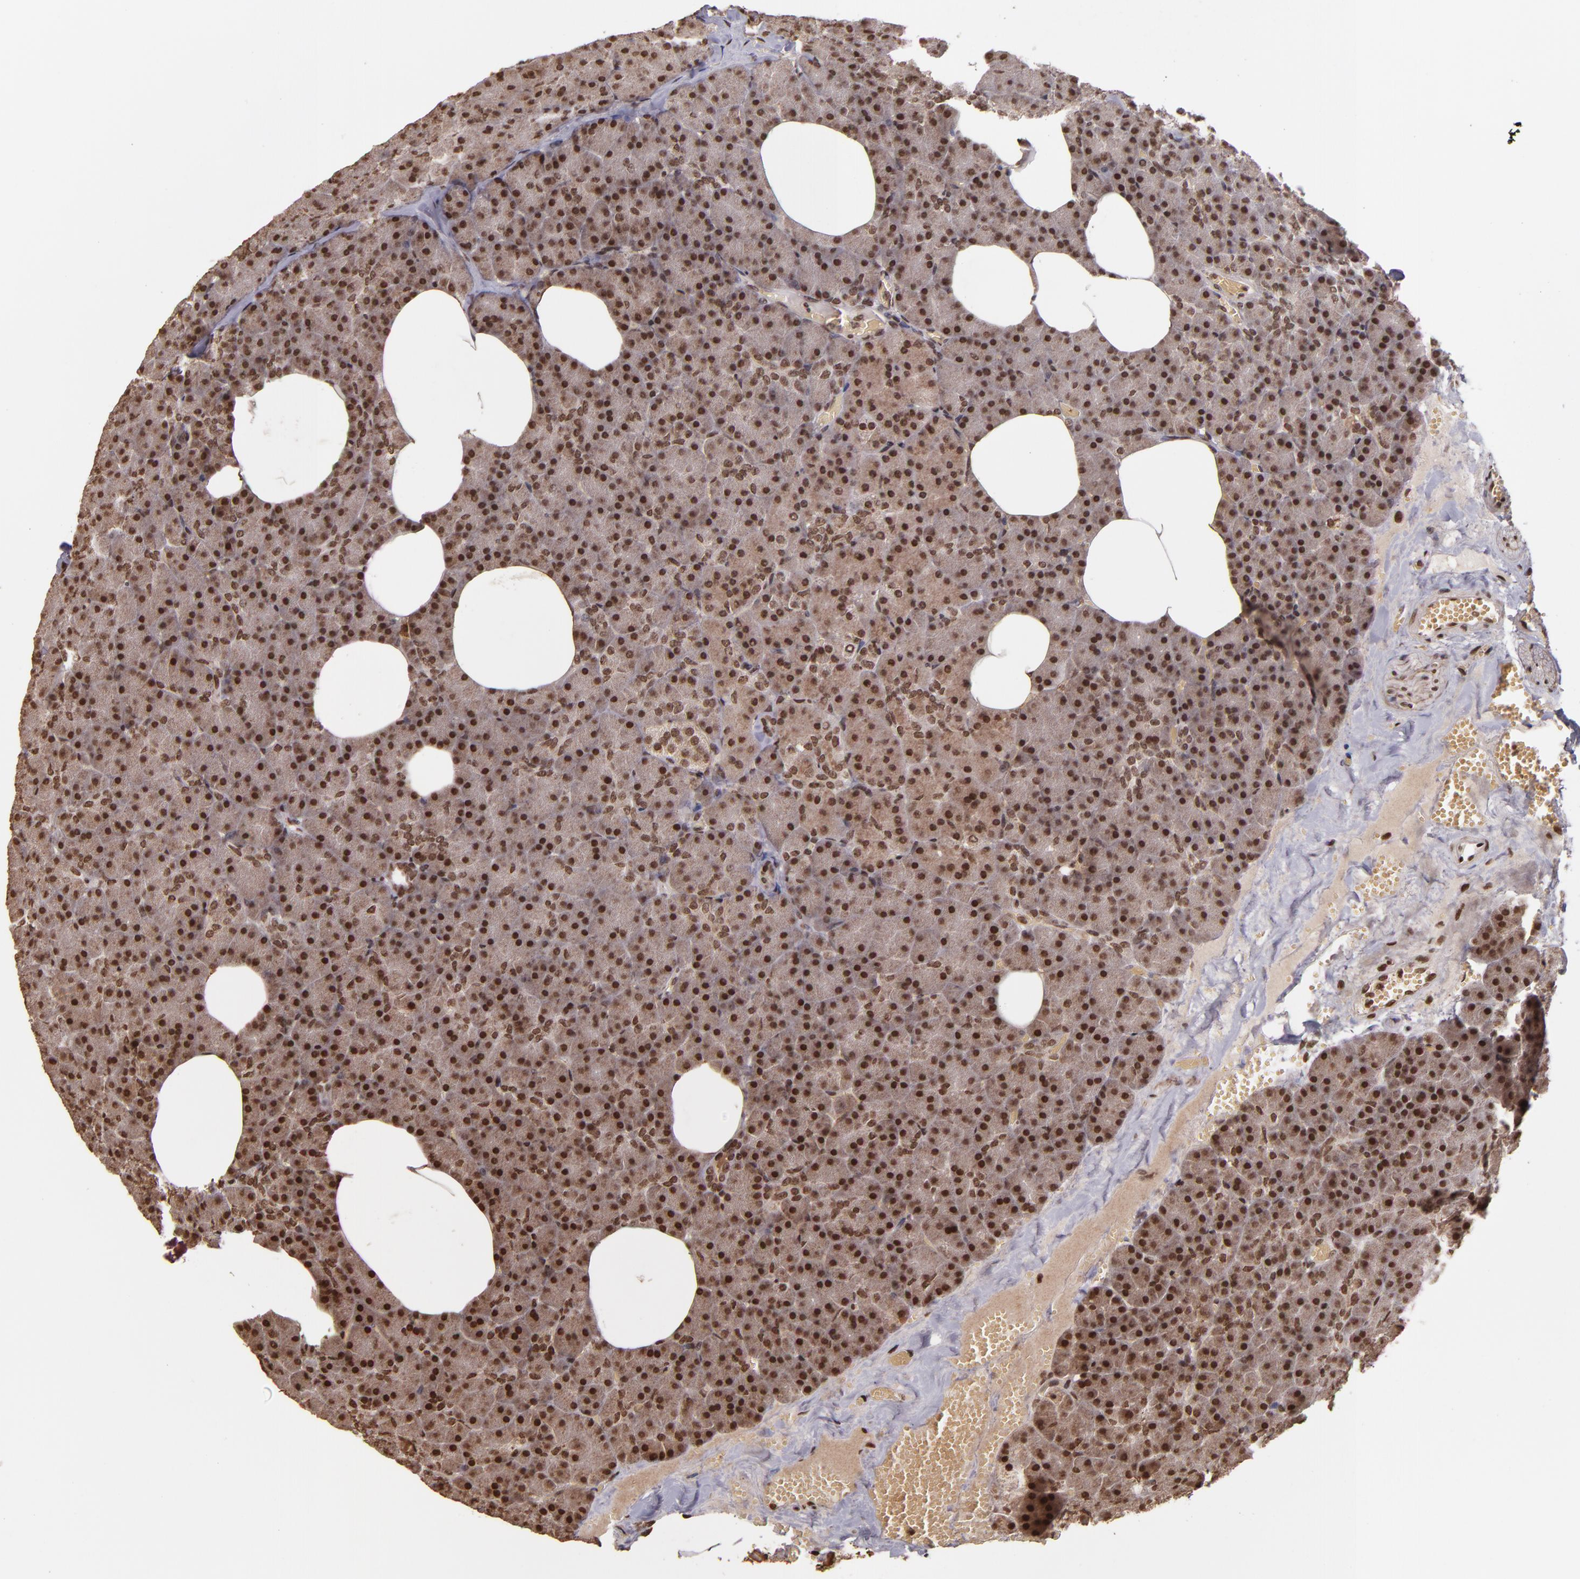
{"staining": {"intensity": "strong", "quantity": "25%-75%", "location": "nuclear"}, "tissue": "pancreas", "cell_type": "Exocrine glandular cells", "image_type": "normal", "snomed": [{"axis": "morphology", "description": "Normal tissue, NOS"}, {"axis": "topography", "description": "Pancreas"}], "caption": "Pancreas stained with immunohistochemistry (IHC) exhibits strong nuclear positivity in about 25%-75% of exocrine glandular cells.", "gene": "CUL3", "patient": {"sex": "female", "age": 35}}